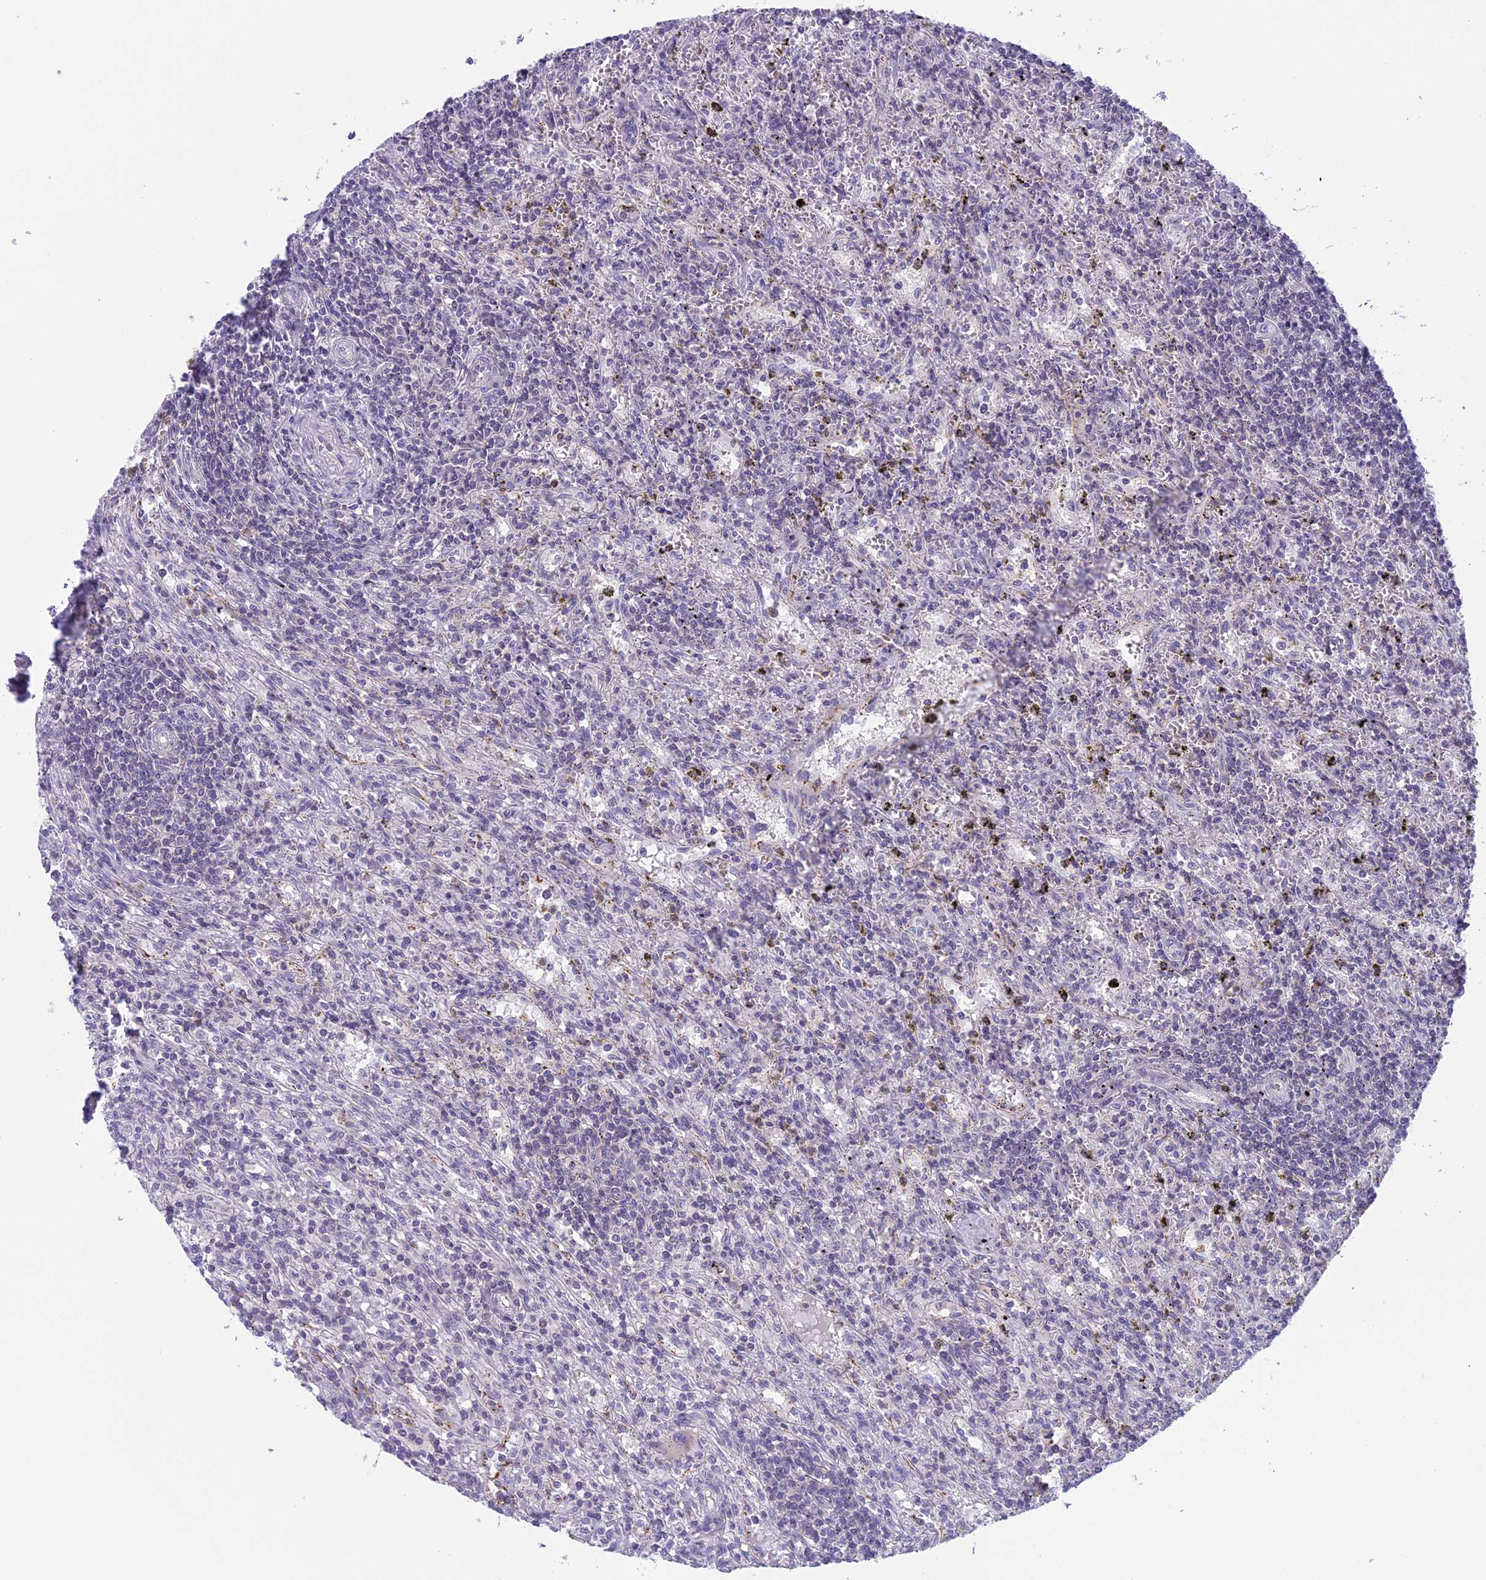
{"staining": {"intensity": "negative", "quantity": "none", "location": "none"}, "tissue": "lymphoma", "cell_type": "Tumor cells", "image_type": "cancer", "snomed": [{"axis": "morphology", "description": "Malignant lymphoma, non-Hodgkin's type, Low grade"}, {"axis": "topography", "description": "Spleen"}], "caption": "Image shows no protein positivity in tumor cells of low-grade malignant lymphoma, non-Hodgkin's type tissue.", "gene": "ARHGEF37", "patient": {"sex": "male", "age": 76}}